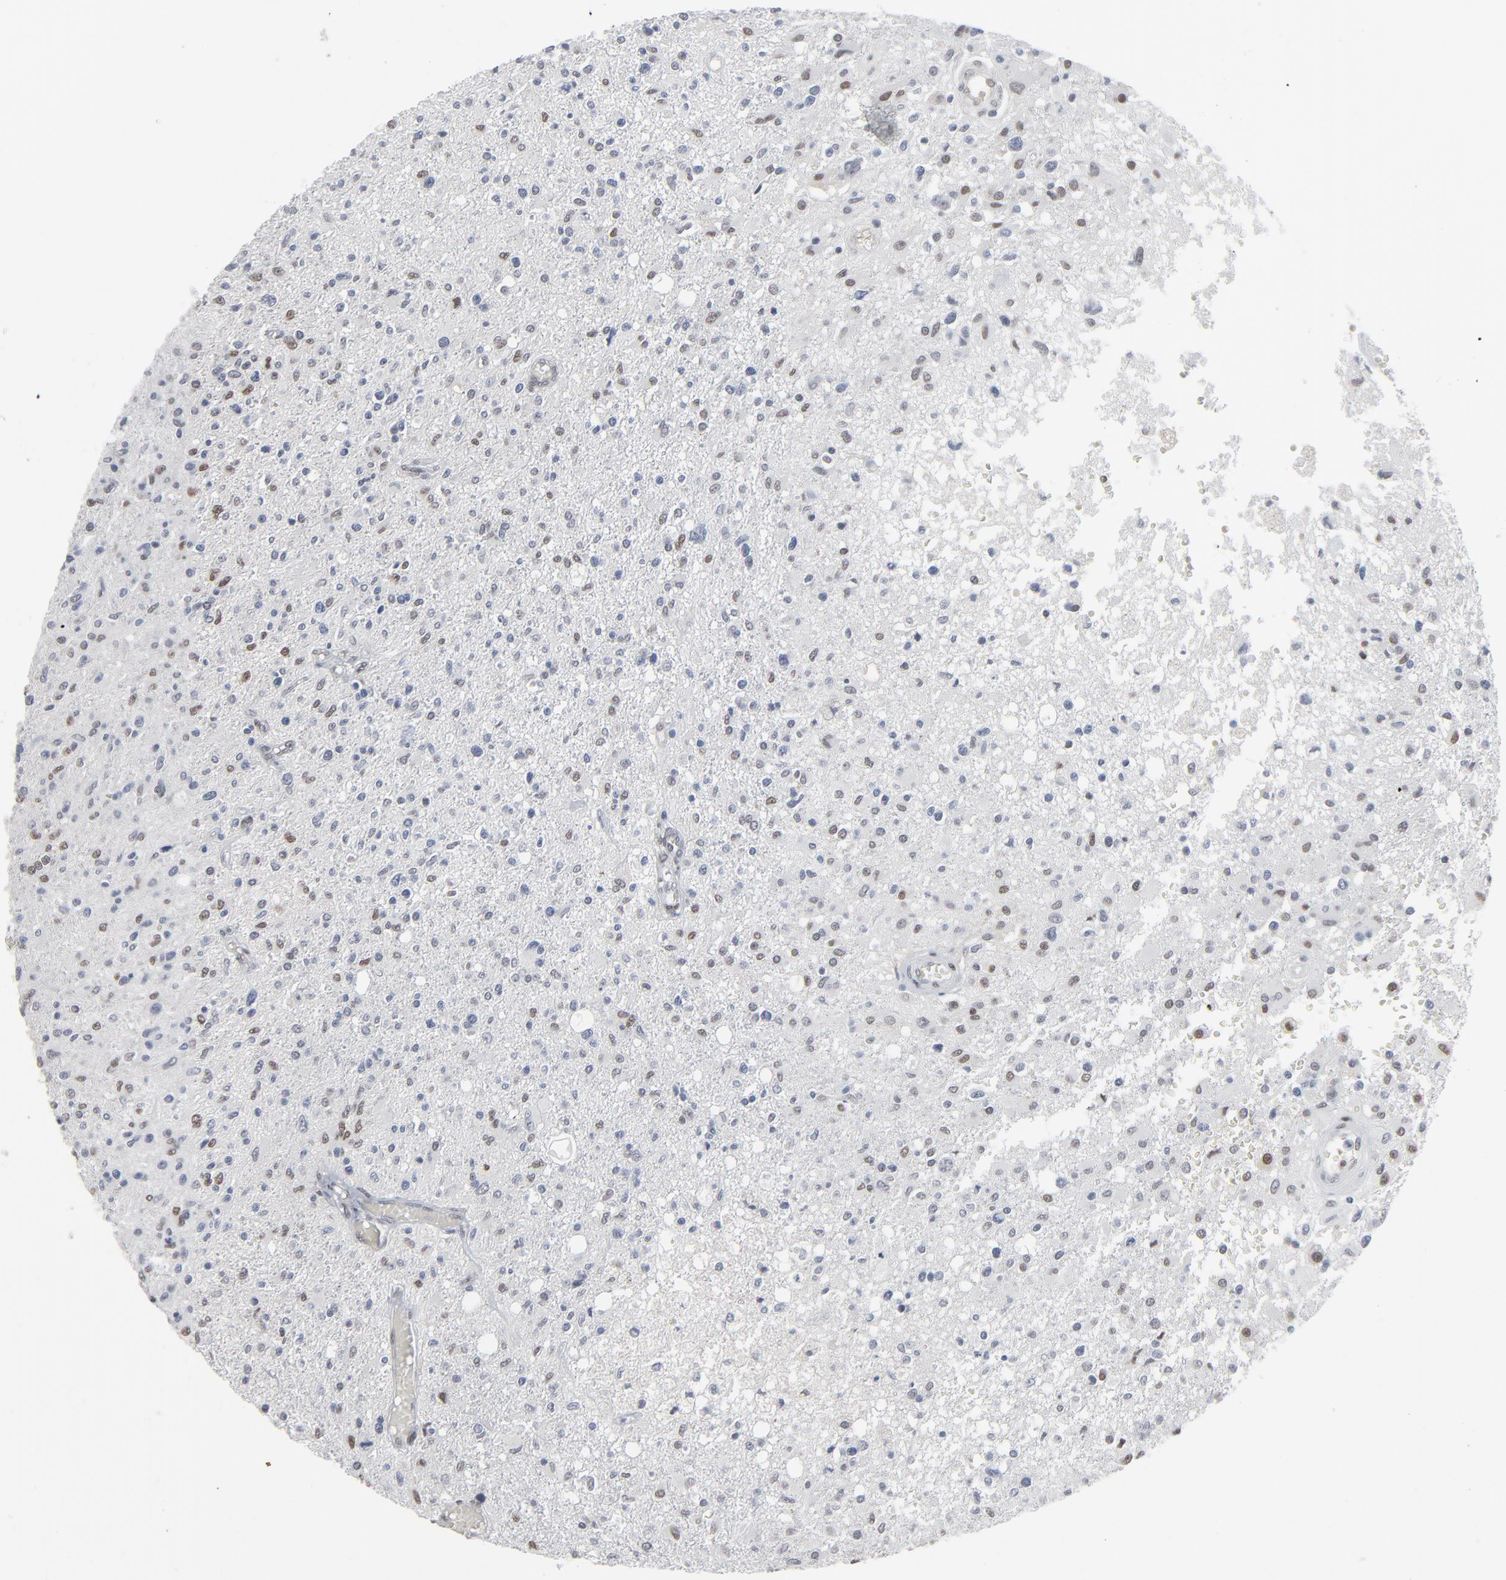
{"staining": {"intensity": "weak", "quantity": "<25%", "location": "nuclear"}, "tissue": "glioma", "cell_type": "Tumor cells", "image_type": "cancer", "snomed": [{"axis": "morphology", "description": "Glioma, malignant, High grade"}, {"axis": "topography", "description": "Cerebral cortex"}], "caption": "IHC micrograph of malignant glioma (high-grade) stained for a protein (brown), which reveals no staining in tumor cells. (Stains: DAB immunohistochemistry with hematoxylin counter stain, Microscopy: brightfield microscopy at high magnification).", "gene": "ATF7", "patient": {"sex": "male", "age": 76}}